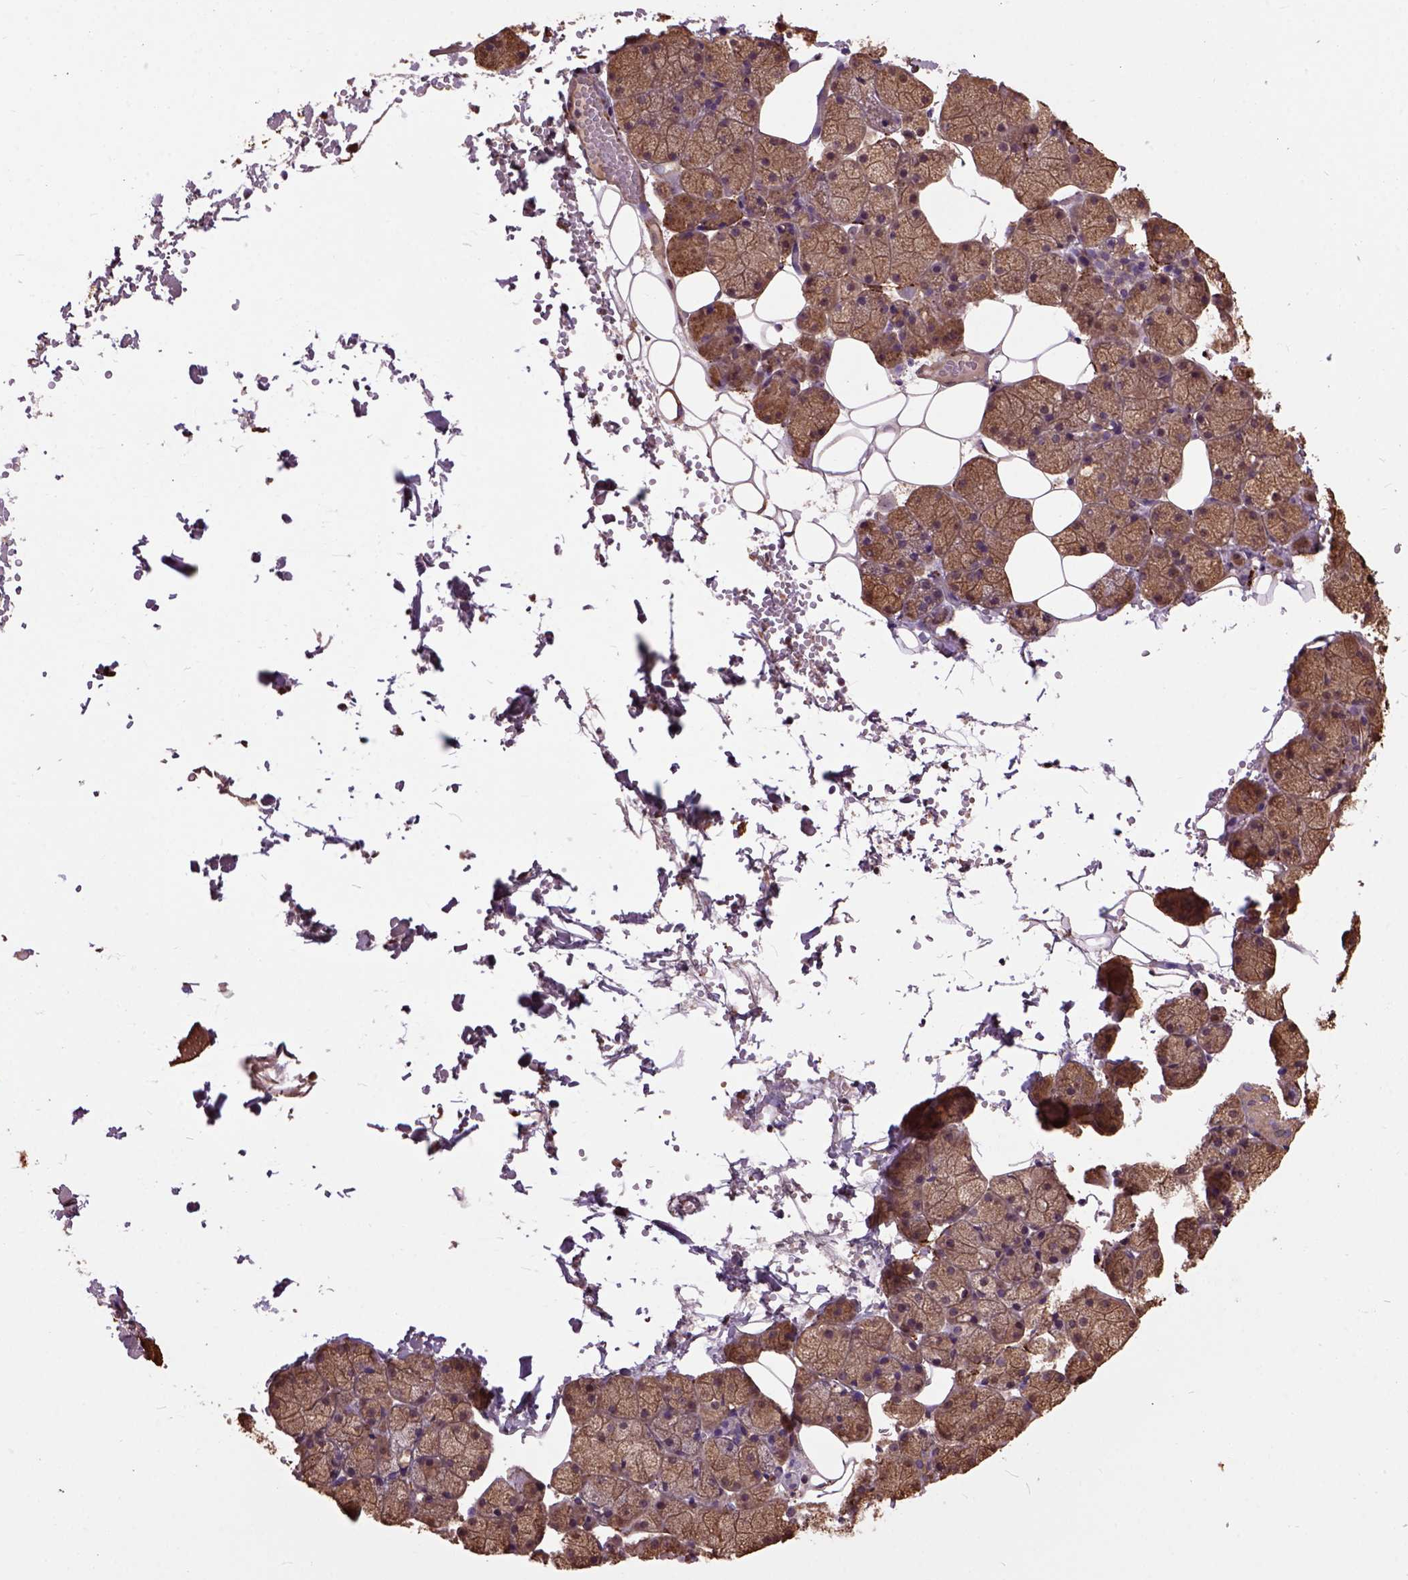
{"staining": {"intensity": "moderate", "quantity": ">75%", "location": "cytoplasmic/membranous"}, "tissue": "salivary gland", "cell_type": "Glandular cells", "image_type": "normal", "snomed": [{"axis": "morphology", "description": "Normal tissue, NOS"}, {"axis": "topography", "description": "Salivary gland"}], "caption": "Immunohistochemistry (IHC) of unremarkable salivary gland shows medium levels of moderate cytoplasmic/membranous positivity in approximately >75% of glandular cells. (DAB (3,3'-diaminobenzidine) IHC, brown staining for protein, blue staining for nuclei).", "gene": "MAPT", "patient": {"sex": "male", "age": 38}}